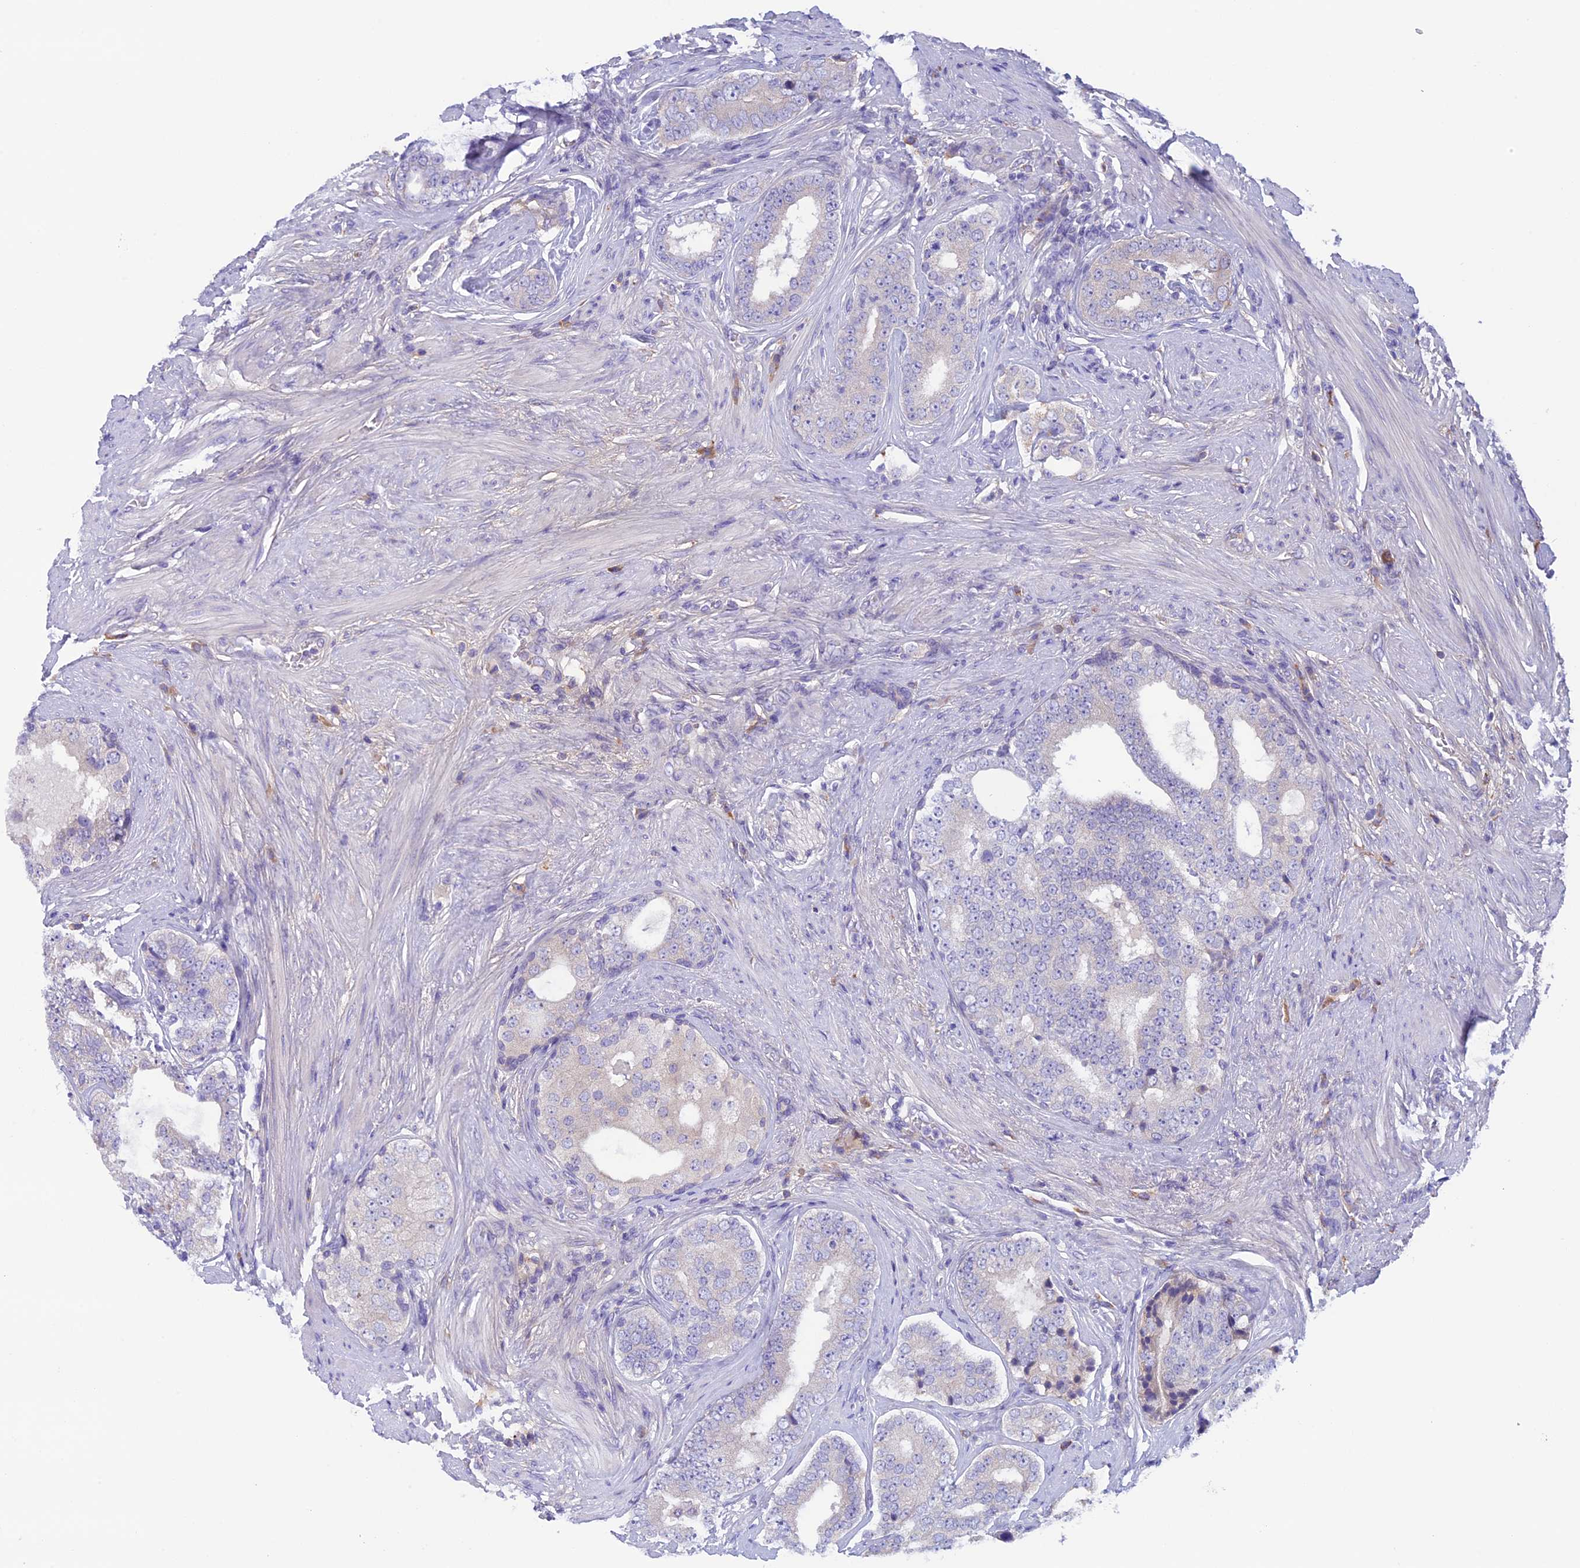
{"staining": {"intensity": "negative", "quantity": "none", "location": "none"}, "tissue": "prostate cancer", "cell_type": "Tumor cells", "image_type": "cancer", "snomed": [{"axis": "morphology", "description": "Adenocarcinoma, High grade"}, {"axis": "topography", "description": "Prostate"}], "caption": "Protein analysis of prostate cancer (adenocarcinoma (high-grade)) reveals no significant positivity in tumor cells.", "gene": "DCTN5", "patient": {"sex": "male", "age": 56}}